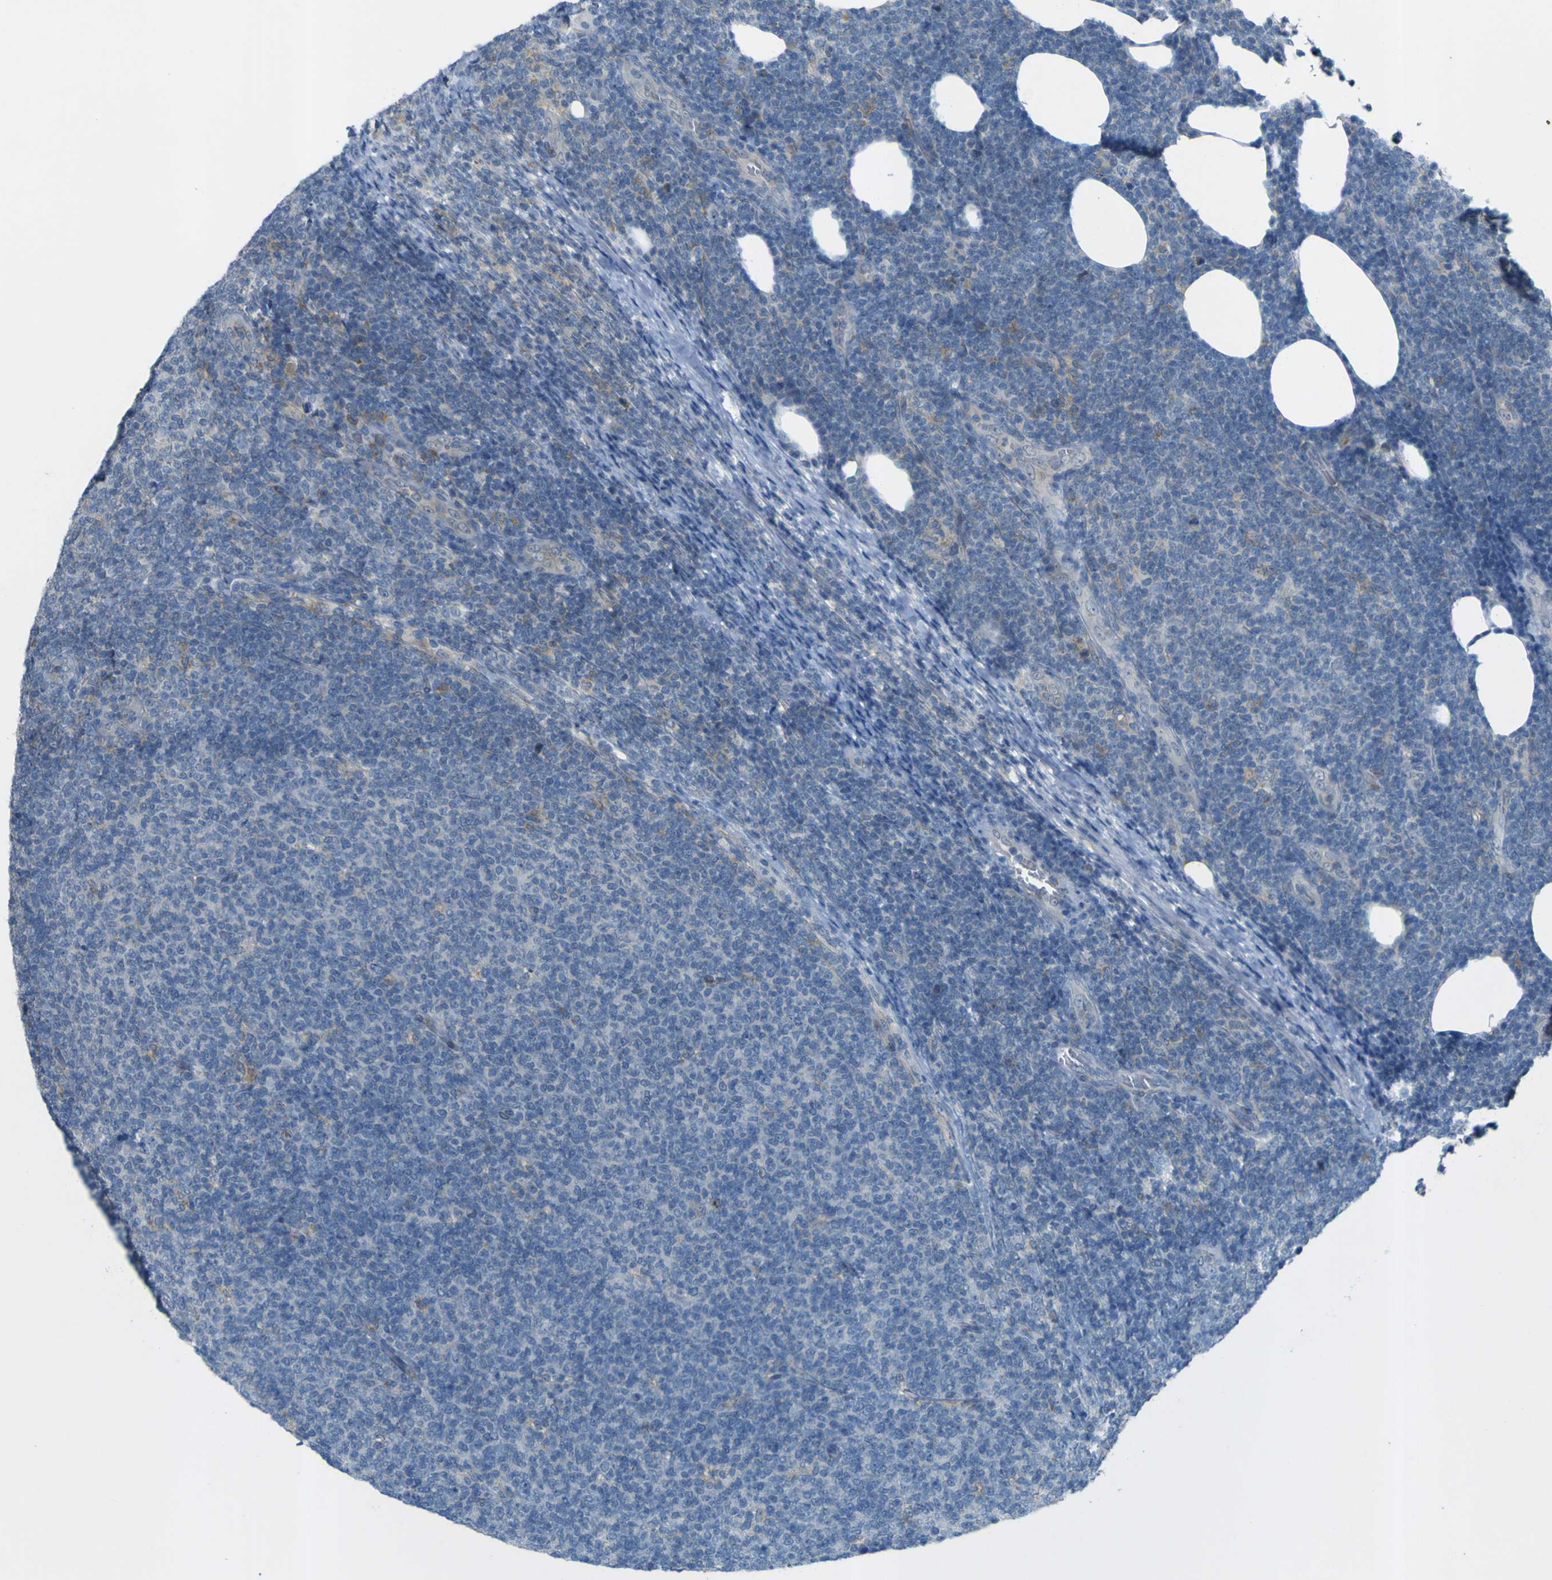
{"staining": {"intensity": "negative", "quantity": "none", "location": "none"}, "tissue": "lymphoma", "cell_type": "Tumor cells", "image_type": "cancer", "snomed": [{"axis": "morphology", "description": "Malignant lymphoma, non-Hodgkin's type, Low grade"}, {"axis": "topography", "description": "Lymph node"}], "caption": "An image of human malignant lymphoma, non-Hodgkin's type (low-grade) is negative for staining in tumor cells. (DAB immunohistochemistry (IHC), high magnification).", "gene": "IGF2R", "patient": {"sex": "male", "age": 66}}